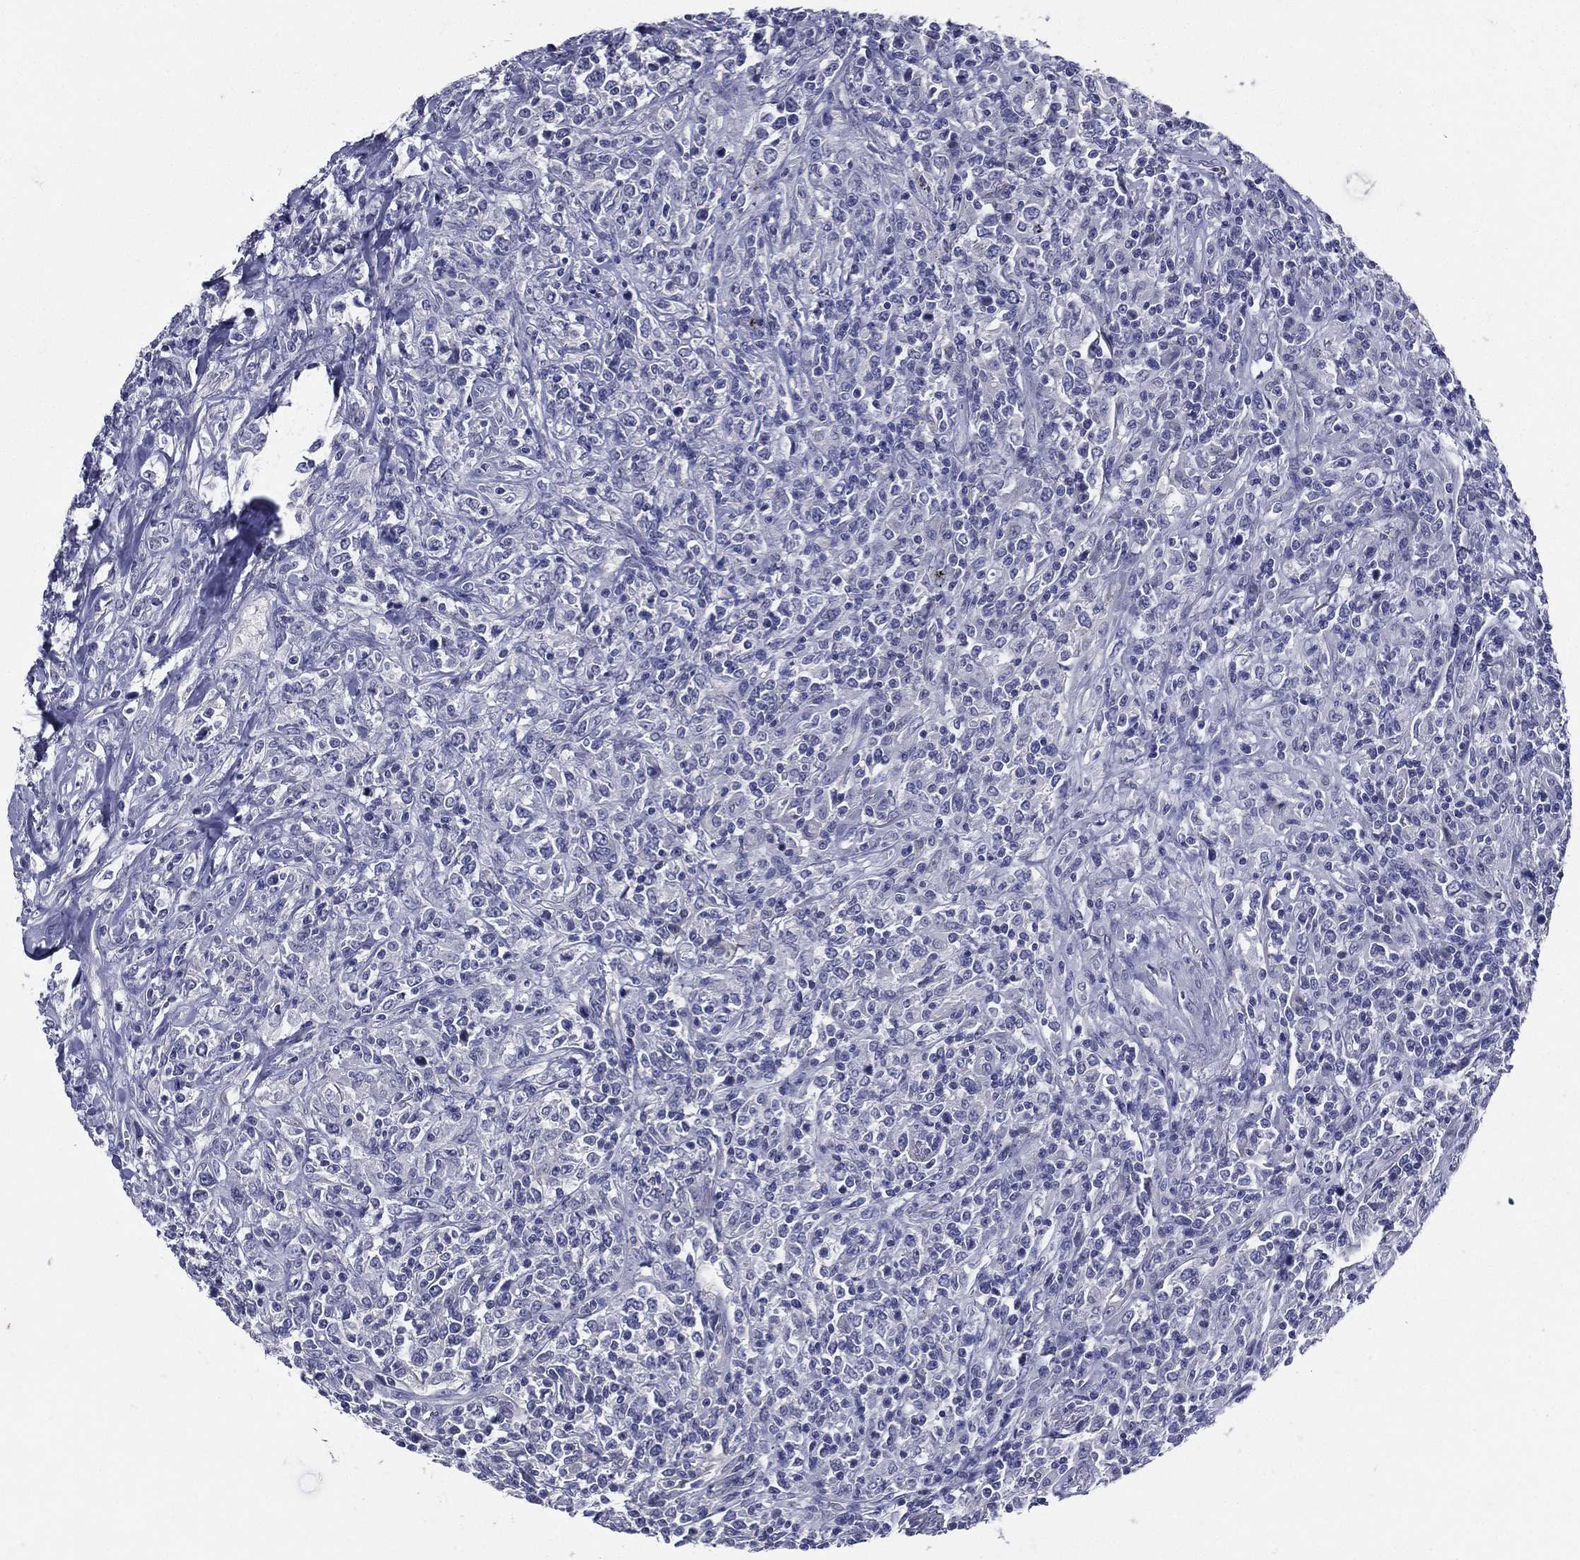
{"staining": {"intensity": "negative", "quantity": "none", "location": "none"}, "tissue": "lymphoma", "cell_type": "Tumor cells", "image_type": "cancer", "snomed": [{"axis": "morphology", "description": "Malignant lymphoma, non-Hodgkin's type, High grade"}, {"axis": "topography", "description": "Lung"}], "caption": "Tumor cells are negative for protein expression in human malignant lymphoma, non-Hodgkin's type (high-grade). Brightfield microscopy of IHC stained with DAB (3,3'-diaminobenzidine) (brown) and hematoxylin (blue), captured at high magnification.", "gene": "TGM1", "patient": {"sex": "male", "age": 79}}